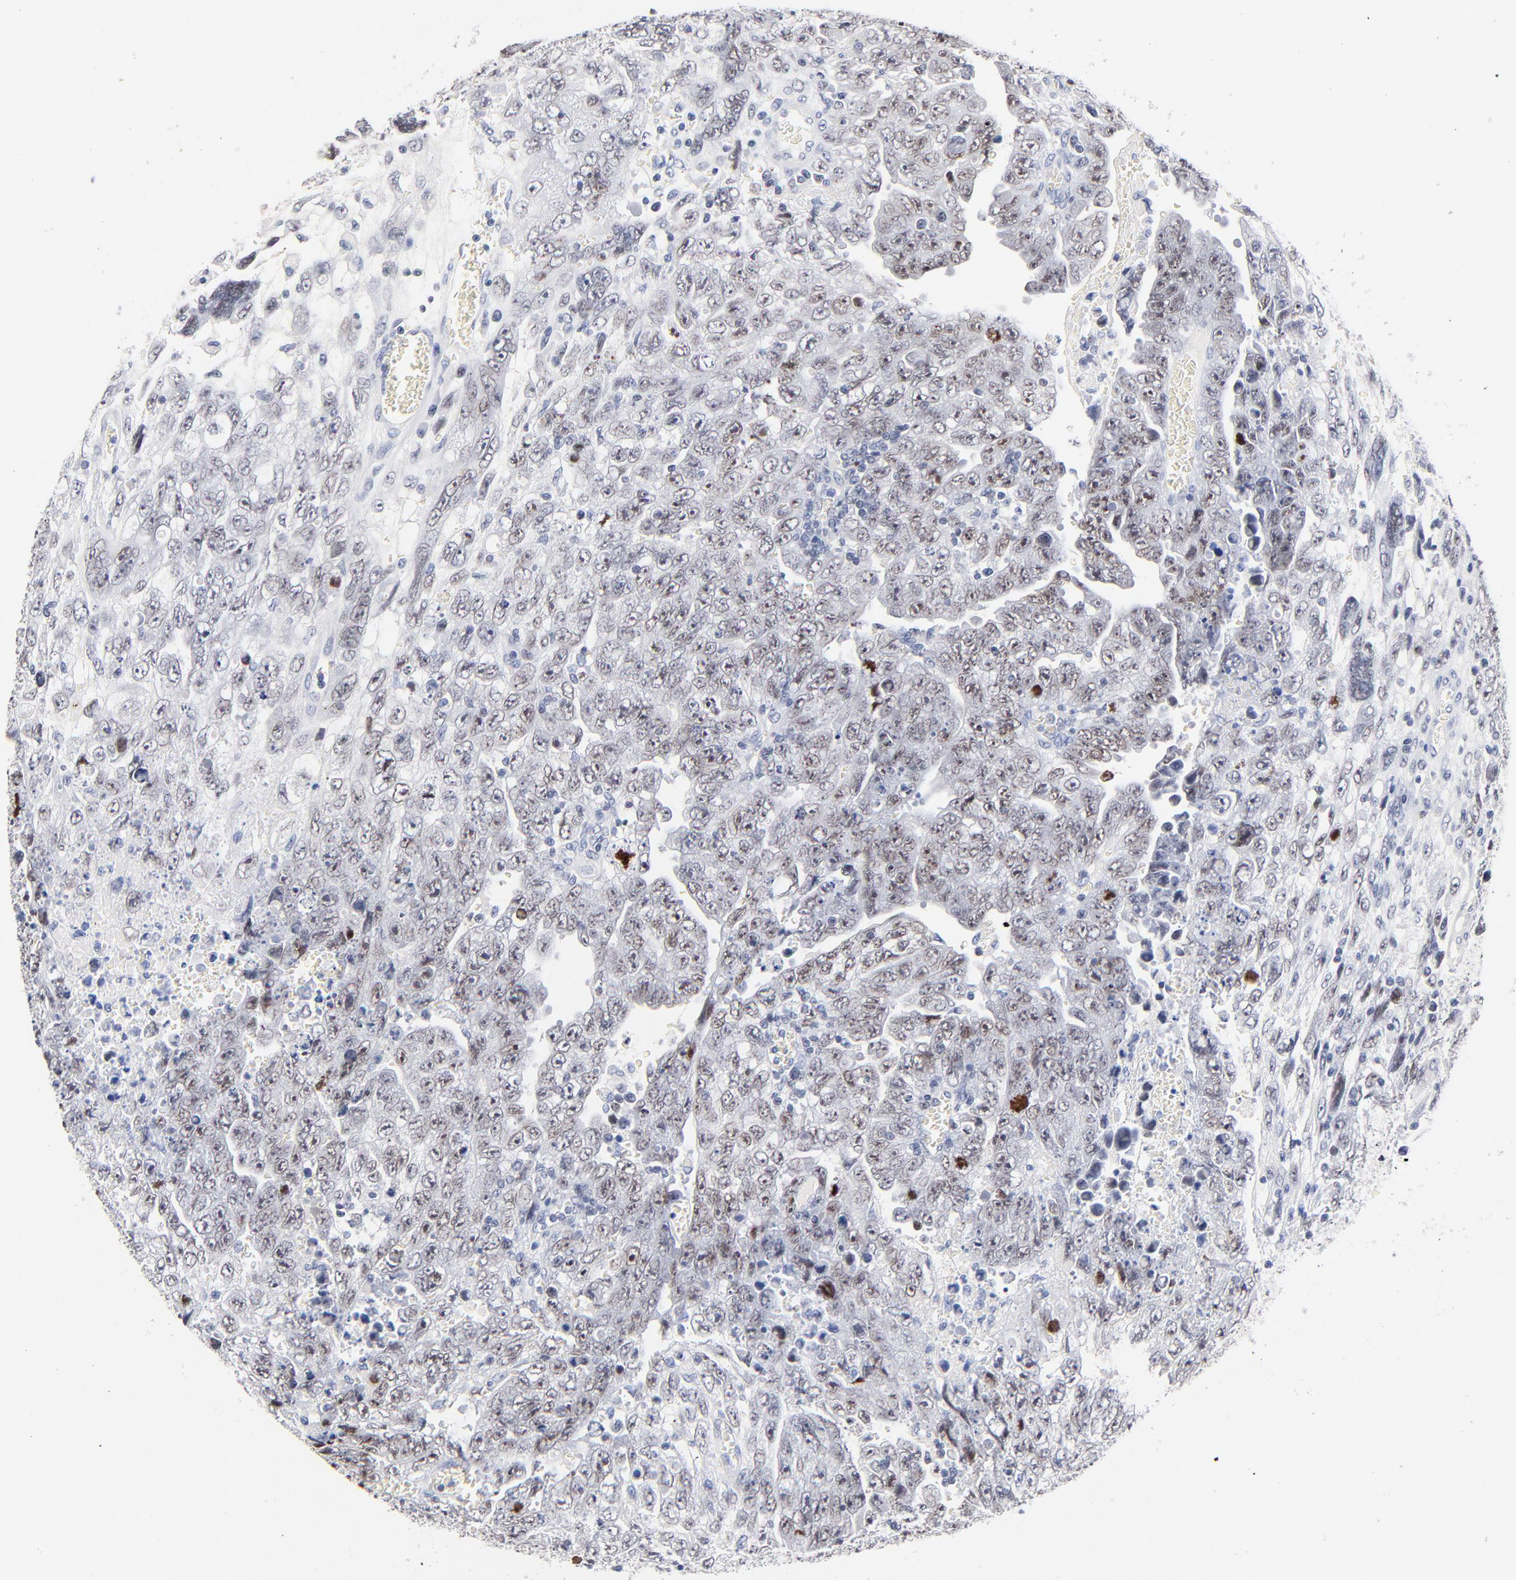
{"staining": {"intensity": "weak", "quantity": "25%-75%", "location": "nuclear"}, "tissue": "testis cancer", "cell_type": "Tumor cells", "image_type": "cancer", "snomed": [{"axis": "morphology", "description": "Carcinoma, Embryonal, NOS"}, {"axis": "topography", "description": "Testis"}], "caption": "A brown stain shows weak nuclear expression of a protein in testis embryonal carcinoma tumor cells.", "gene": "ORC2", "patient": {"sex": "male", "age": 28}}